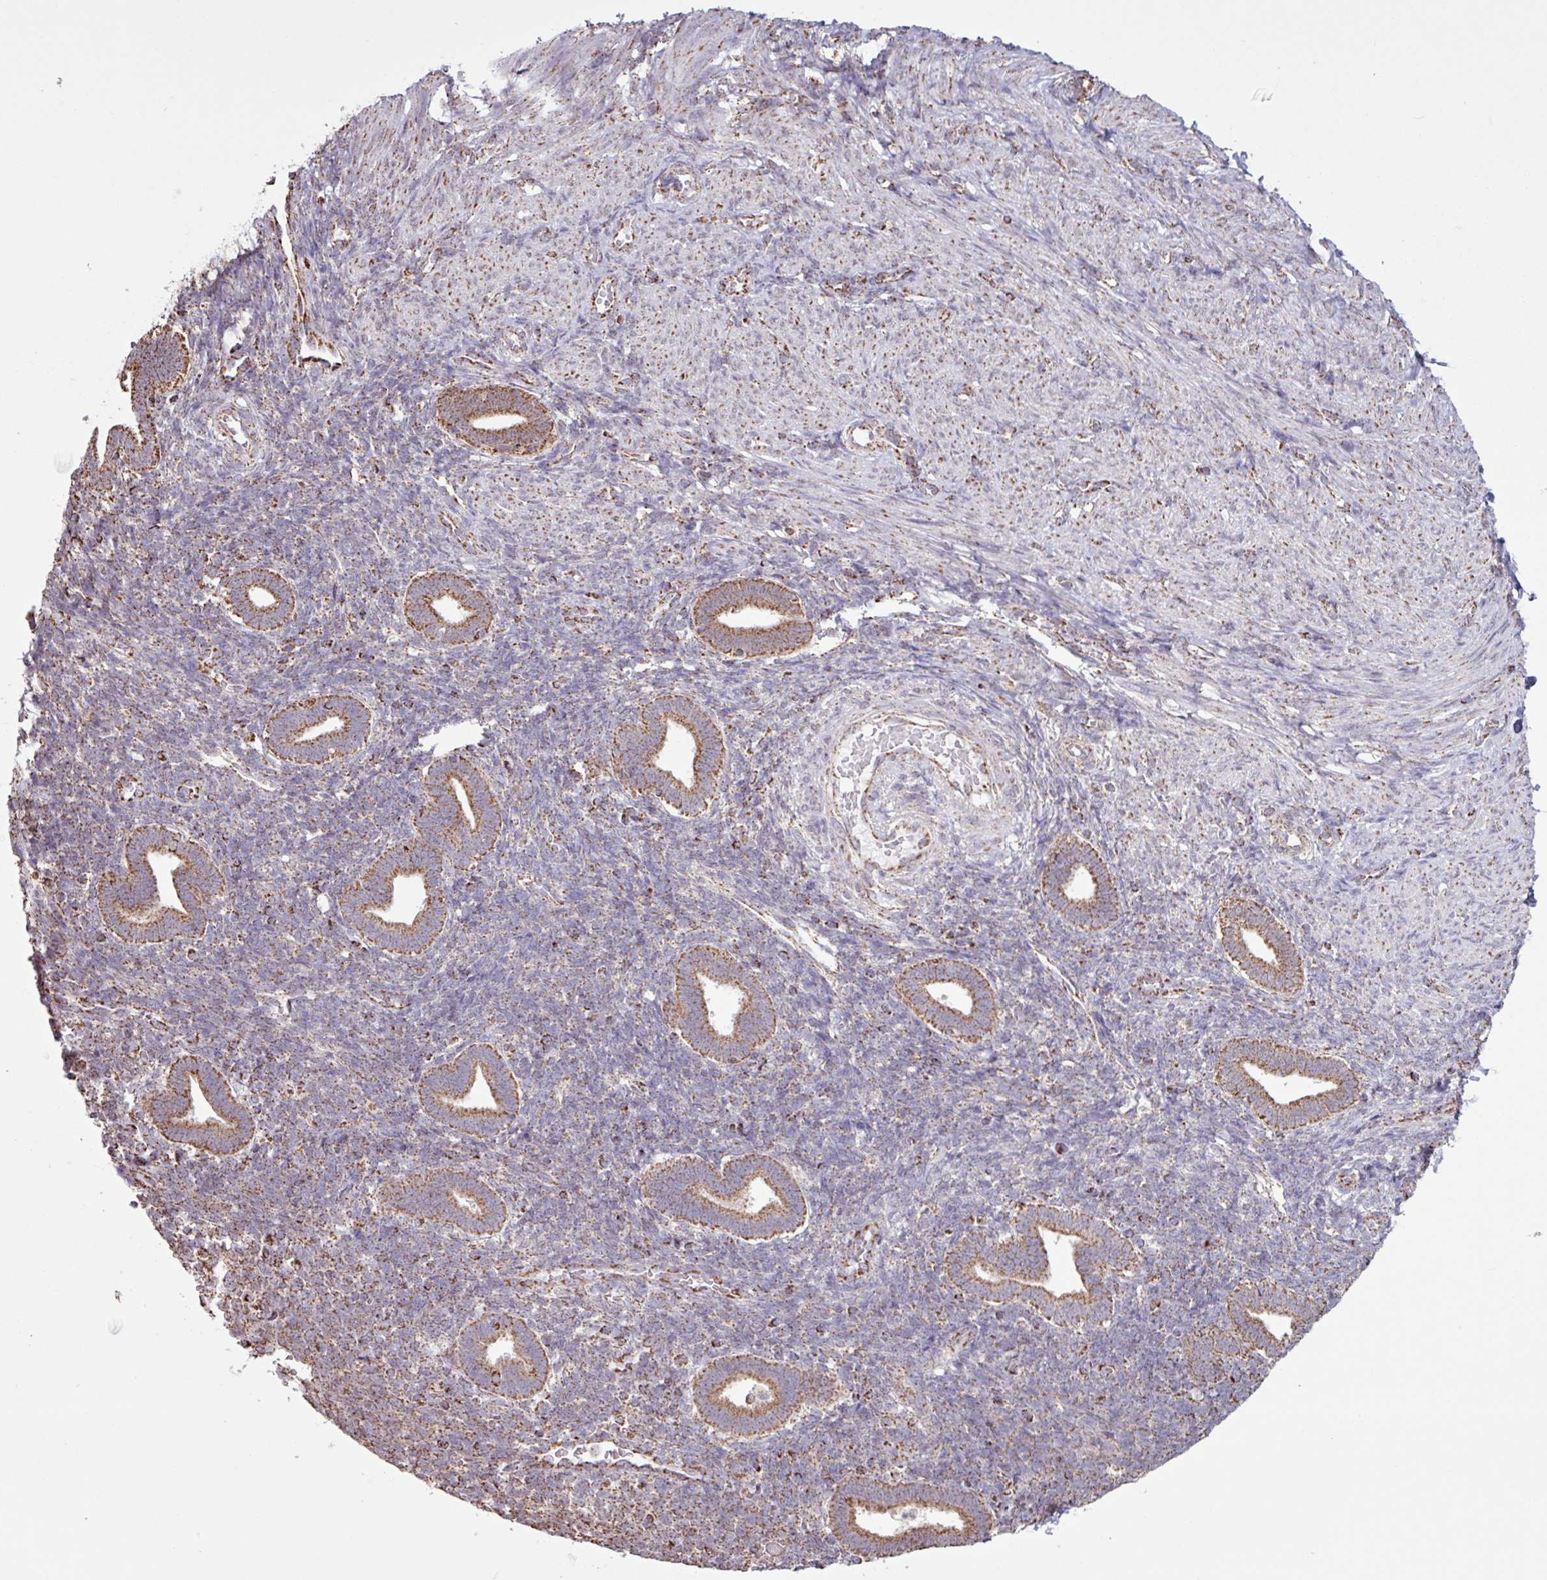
{"staining": {"intensity": "moderate", "quantity": "25%-75%", "location": "cytoplasmic/membranous"}, "tissue": "endometrium", "cell_type": "Cells in endometrial stroma", "image_type": "normal", "snomed": [{"axis": "morphology", "description": "Normal tissue, NOS"}, {"axis": "topography", "description": "Endometrium"}], "caption": "Immunohistochemical staining of unremarkable human endometrium demonstrates medium levels of moderate cytoplasmic/membranous expression in about 25%-75% of cells in endometrial stroma. (brown staining indicates protein expression, while blue staining denotes nuclei).", "gene": "ALG8", "patient": {"sex": "female", "age": 34}}